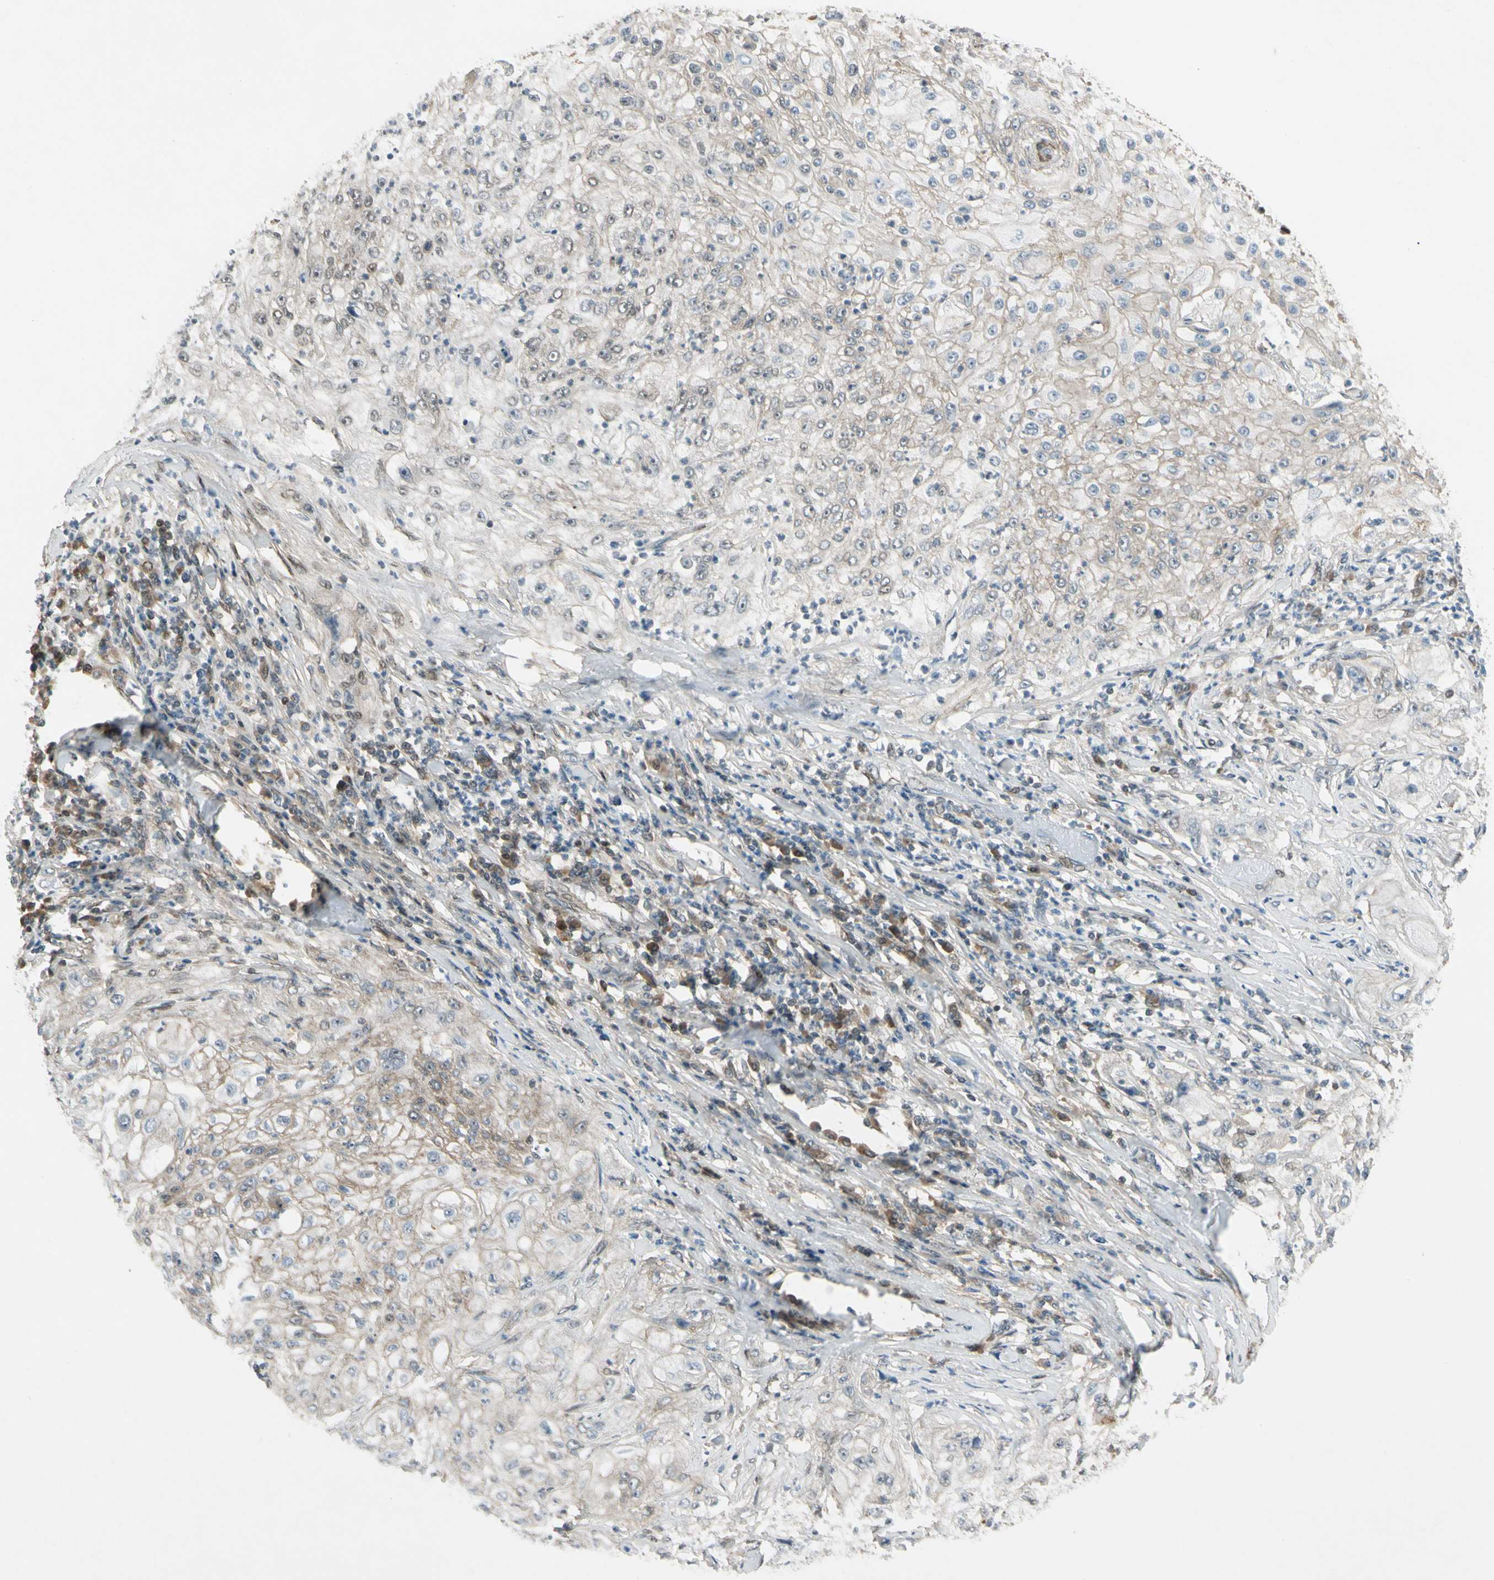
{"staining": {"intensity": "weak", "quantity": "25%-75%", "location": "cytoplasmic/membranous"}, "tissue": "lung cancer", "cell_type": "Tumor cells", "image_type": "cancer", "snomed": [{"axis": "morphology", "description": "Inflammation, NOS"}, {"axis": "morphology", "description": "Squamous cell carcinoma, NOS"}, {"axis": "topography", "description": "Lymph node"}, {"axis": "topography", "description": "Soft tissue"}, {"axis": "topography", "description": "Lung"}], "caption": "IHC (DAB) staining of lung squamous cell carcinoma demonstrates weak cytoplasmic/membranous protein expression in about 25%-75% of tumor cells.", "gene": "GTF3A", "patient": {"sex": "male", "age": 66}}